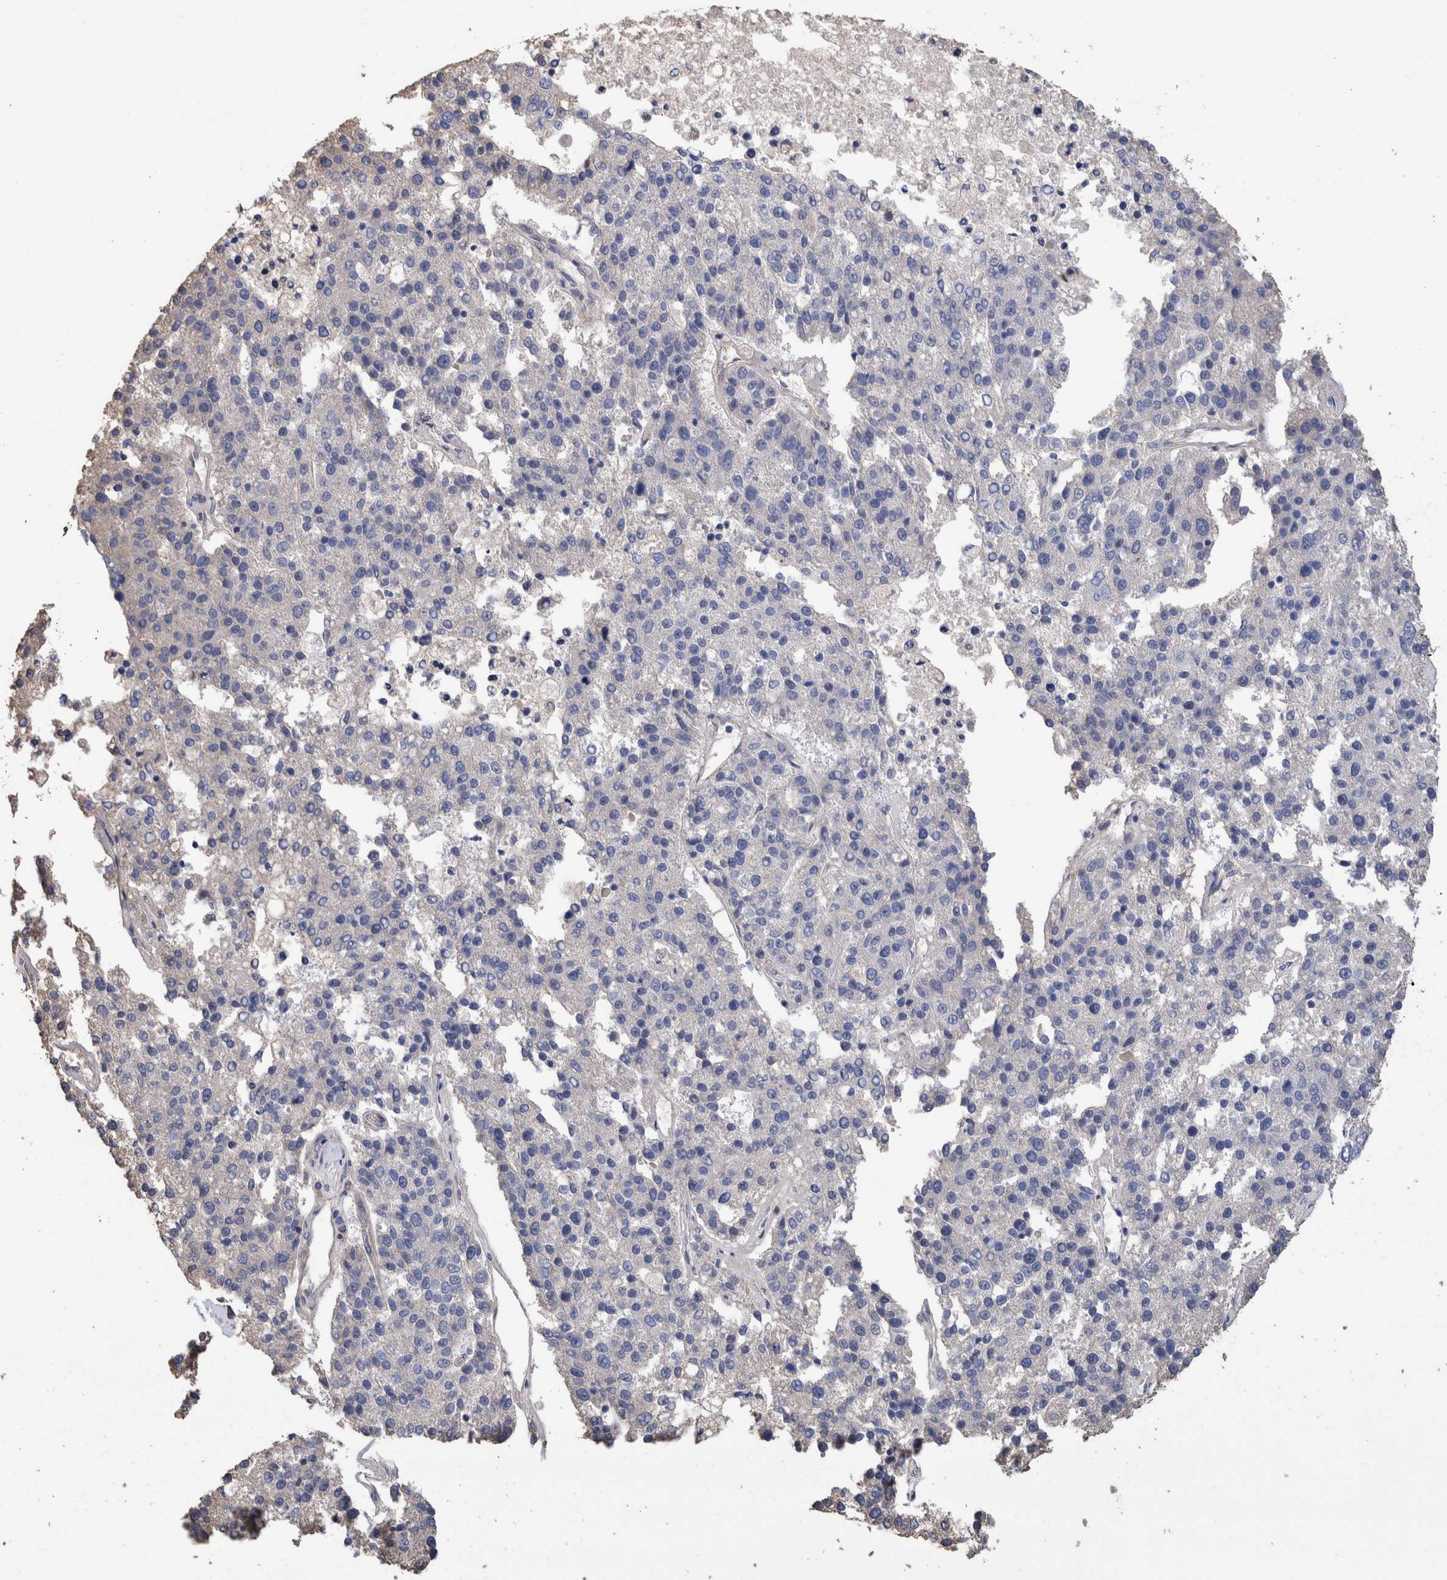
{"staining": {"intensity": "negative", "quantity": "none", "location": "none"}, "tissue": "pancreatic cancer", "cell_type": "Tumor cells", "image_type": "cancer", "snomed": [{"axis": "morphology", "description": "Adenocarcinoma, NOS"}, {"axis": "topography", "description": "Pancreas"}], "caption": "IHC of human adenocarcinoma (pancreatic) demonstrates no expression in tumor cells.", "gene": "SLC45A4", "patient": {"sex": "female", "age": 61}}